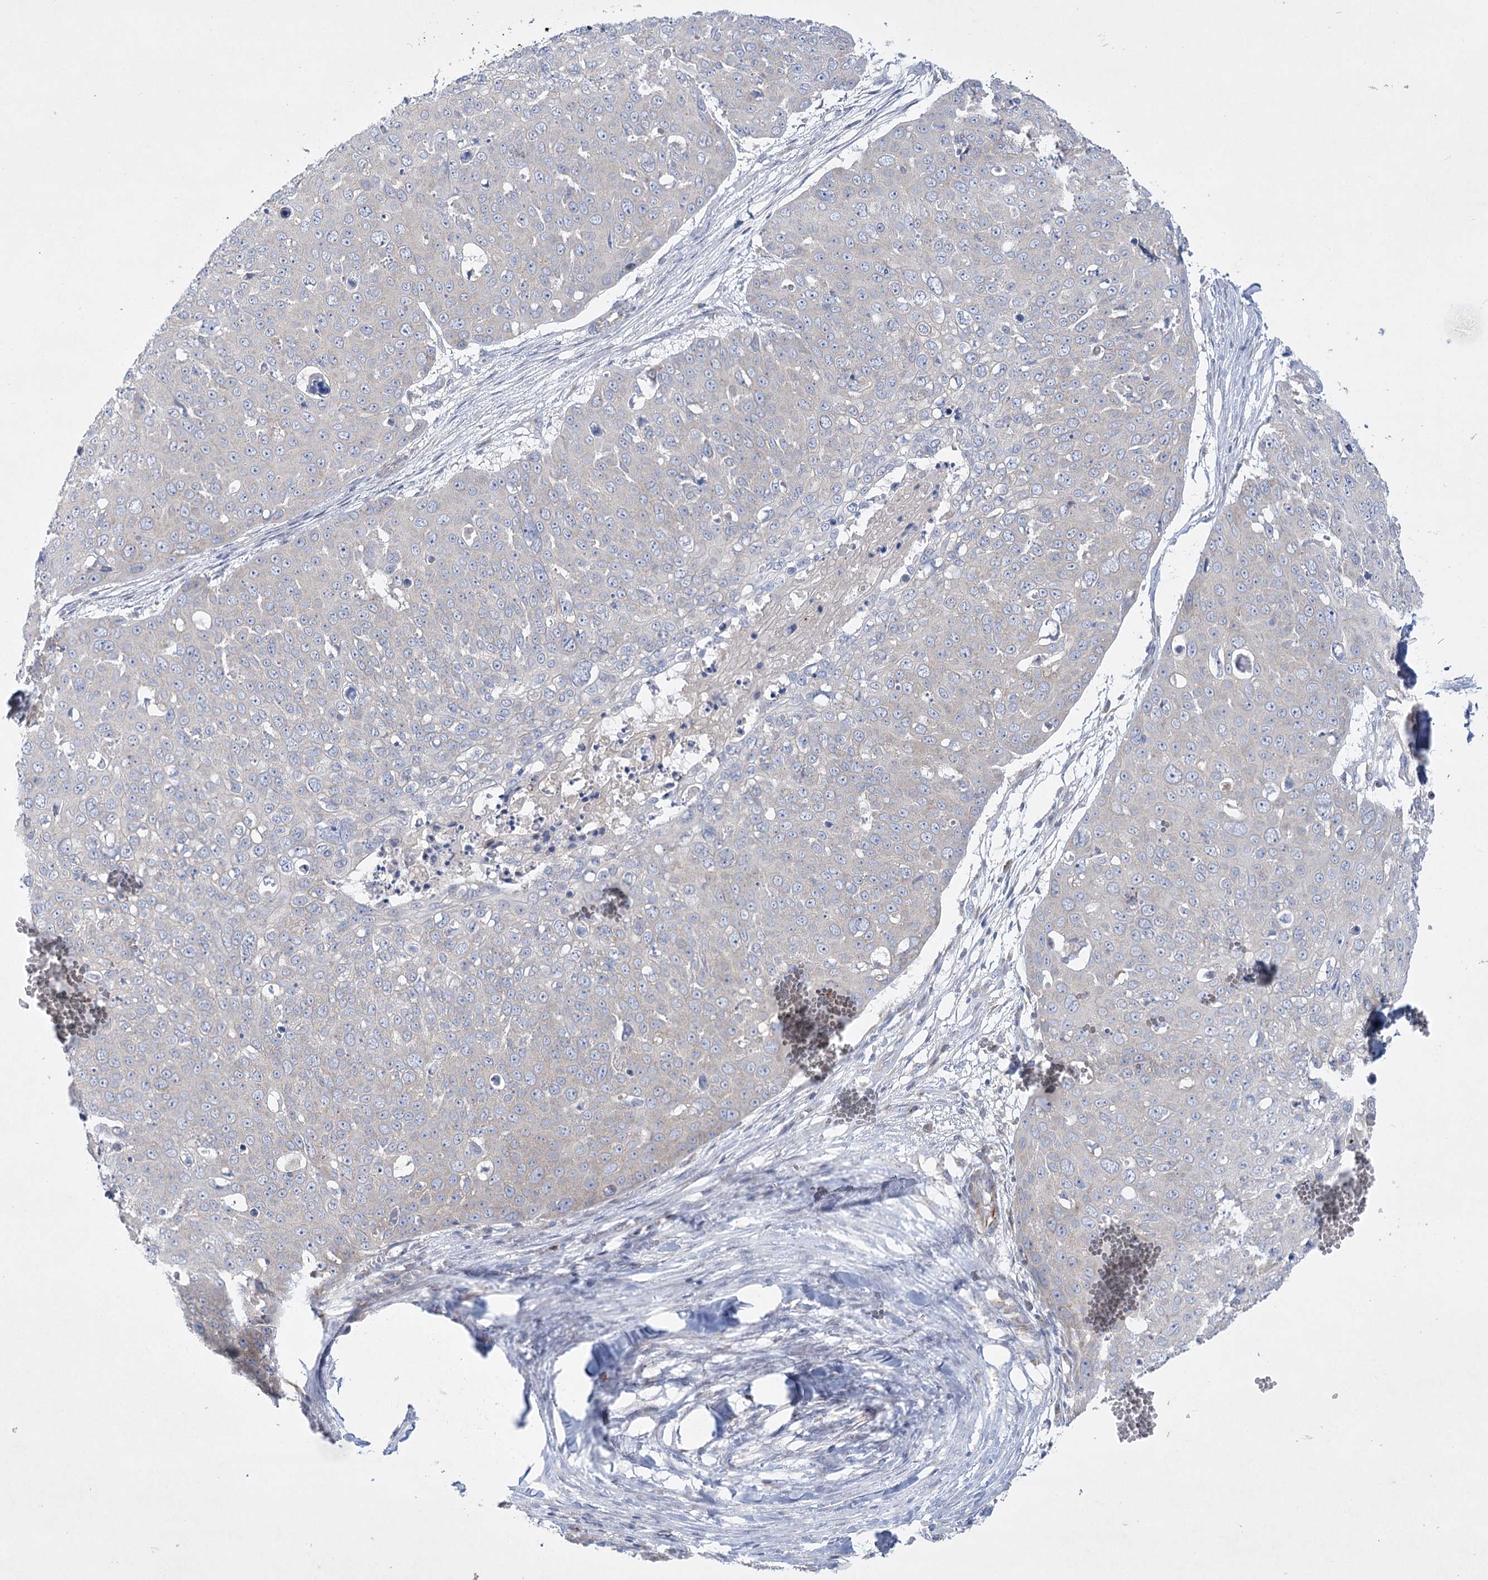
{"staining": {"intensity": "negative", "quantity": "none", "location": "none"}, "tissue": "skin cancer", "cell_type": "Tumor cells", "image_type": "cancer", "snomed": [{"axis": "morphology", "description": "Squamous cell carcinoma, NOS"}, {"axis": "topography", "description": "Skin"}], "caption": "Tumor cells show no significant staining in squamous cell carcinoma (skin).", "gene": "DHTKD1", "patient": {"sex": "male", "age": 71}}